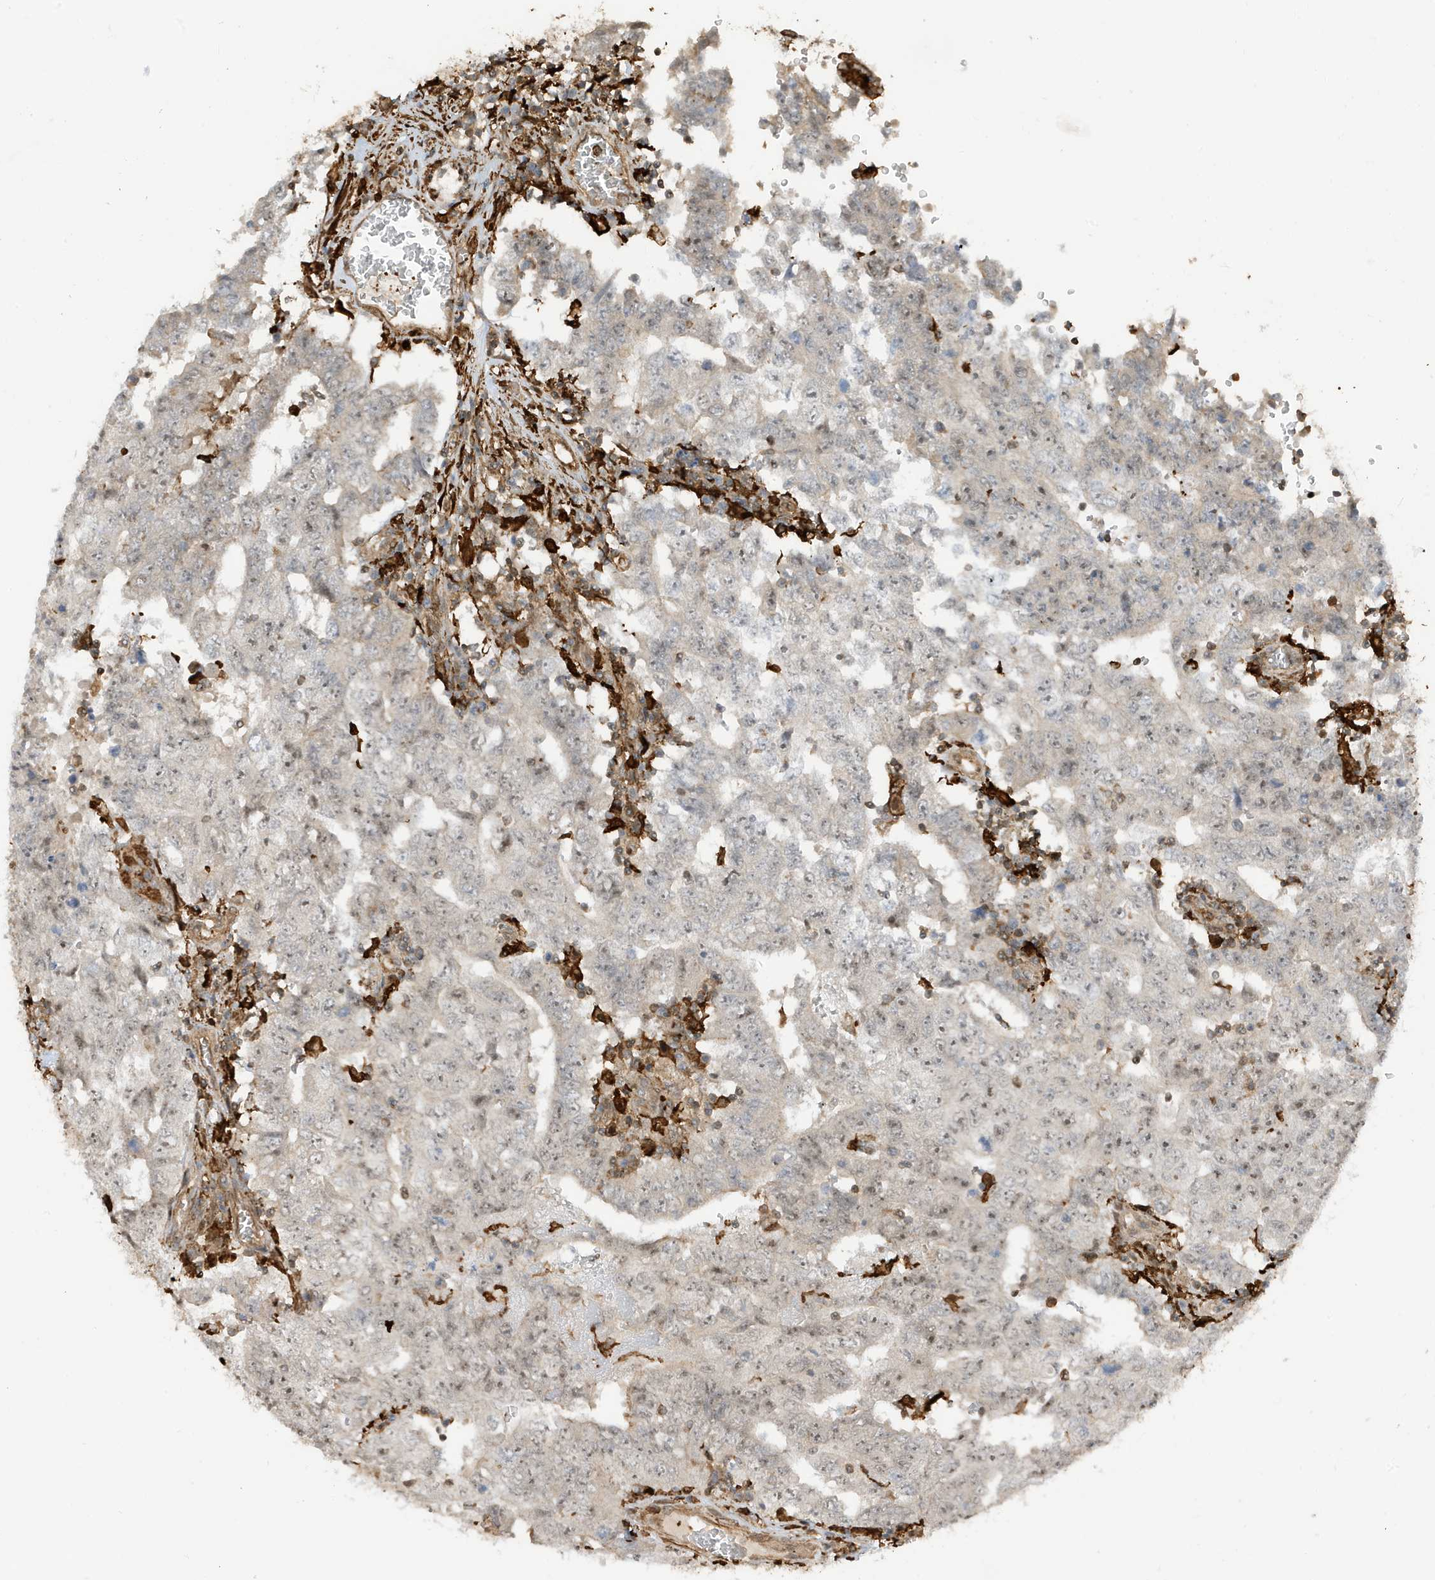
{"staining": {"intensity": "negative", "quantity": "none", "location": "none"}, "tissue": "testis cancer", "cell_type": "Tumor cells", "image_type": "cancer", "snomed": [{"axis": "morphology", "description": "Carcinoma, Embryonal, NOS"}, {"axis": "topography", "description": "Testis"}], "caption": "Immunohistochemistry (IHC) histopathology image of neoplastic tissue: testis cancer stained with DAB displays no significant protein expression in tumor cells. (Brightfield microscopy of DAB (3,3'-diaminobenzidine) immunohistochemistry at high magnification).", "gene": "PHACTR2", "patient": {"sex": "male", "age": 26}}